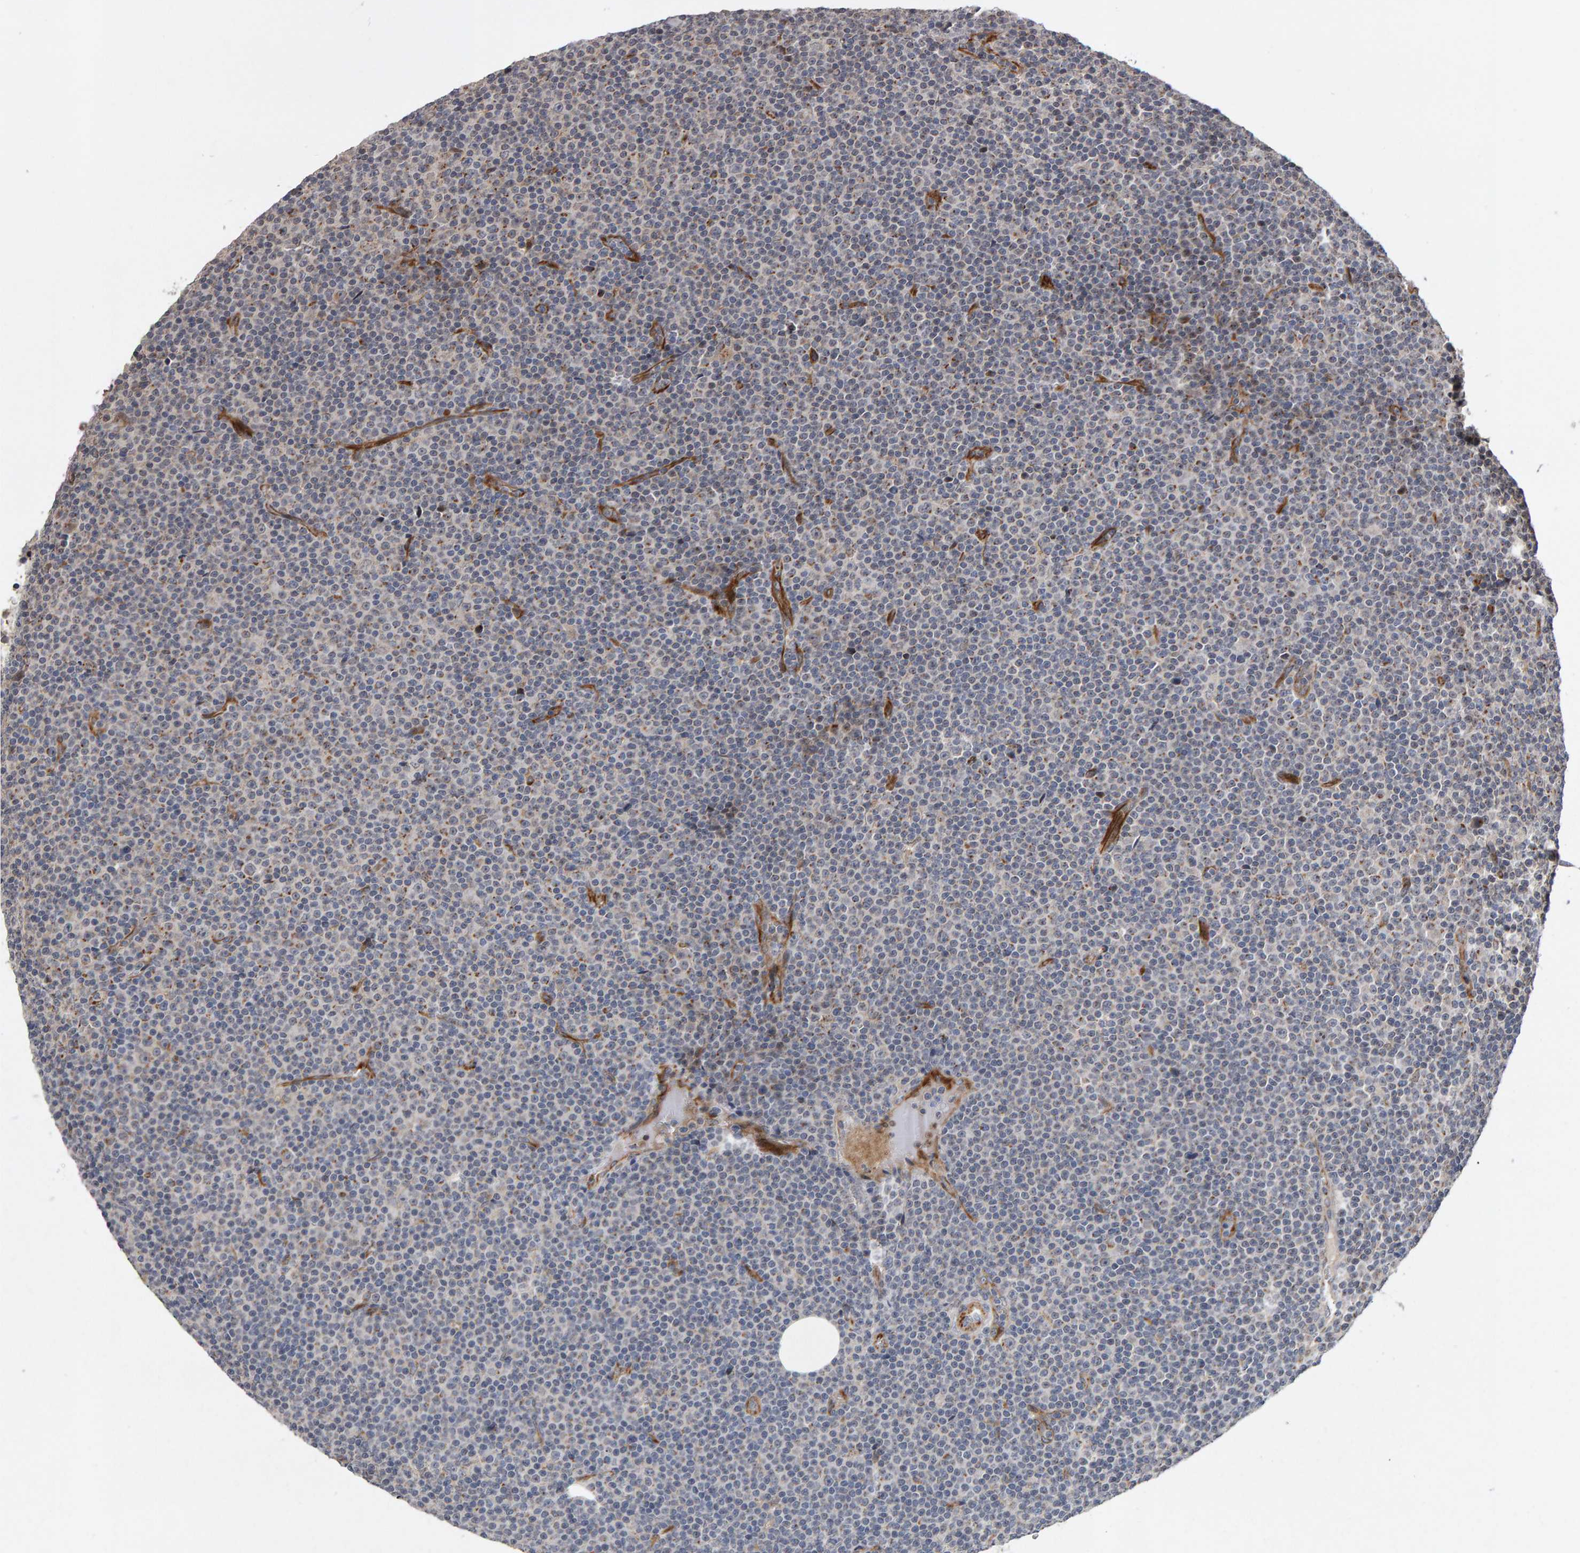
{"staining": {"intensity": "moderate", "quantity": "<25%", "location": "cytoplasmic/membranous"}, "tissue": "lymphoma", "cell_type": "Tumor cells", "image_type": "cancer", "snomed": [{"axis": "morphology", "description": "Malignant lymphoma, non-Hodgkin's type, Low grade"}, {"axis": "topography", "description": "Lymph node"}], "caption": "Moderate cytoplasmic/membranous positivity is present in about <25% of tumor cells in low-grade malignant lymphoma, non-Hodgkin's type.", "gene": "CANT1", "patient": {"sex": "female", "age": 67}}